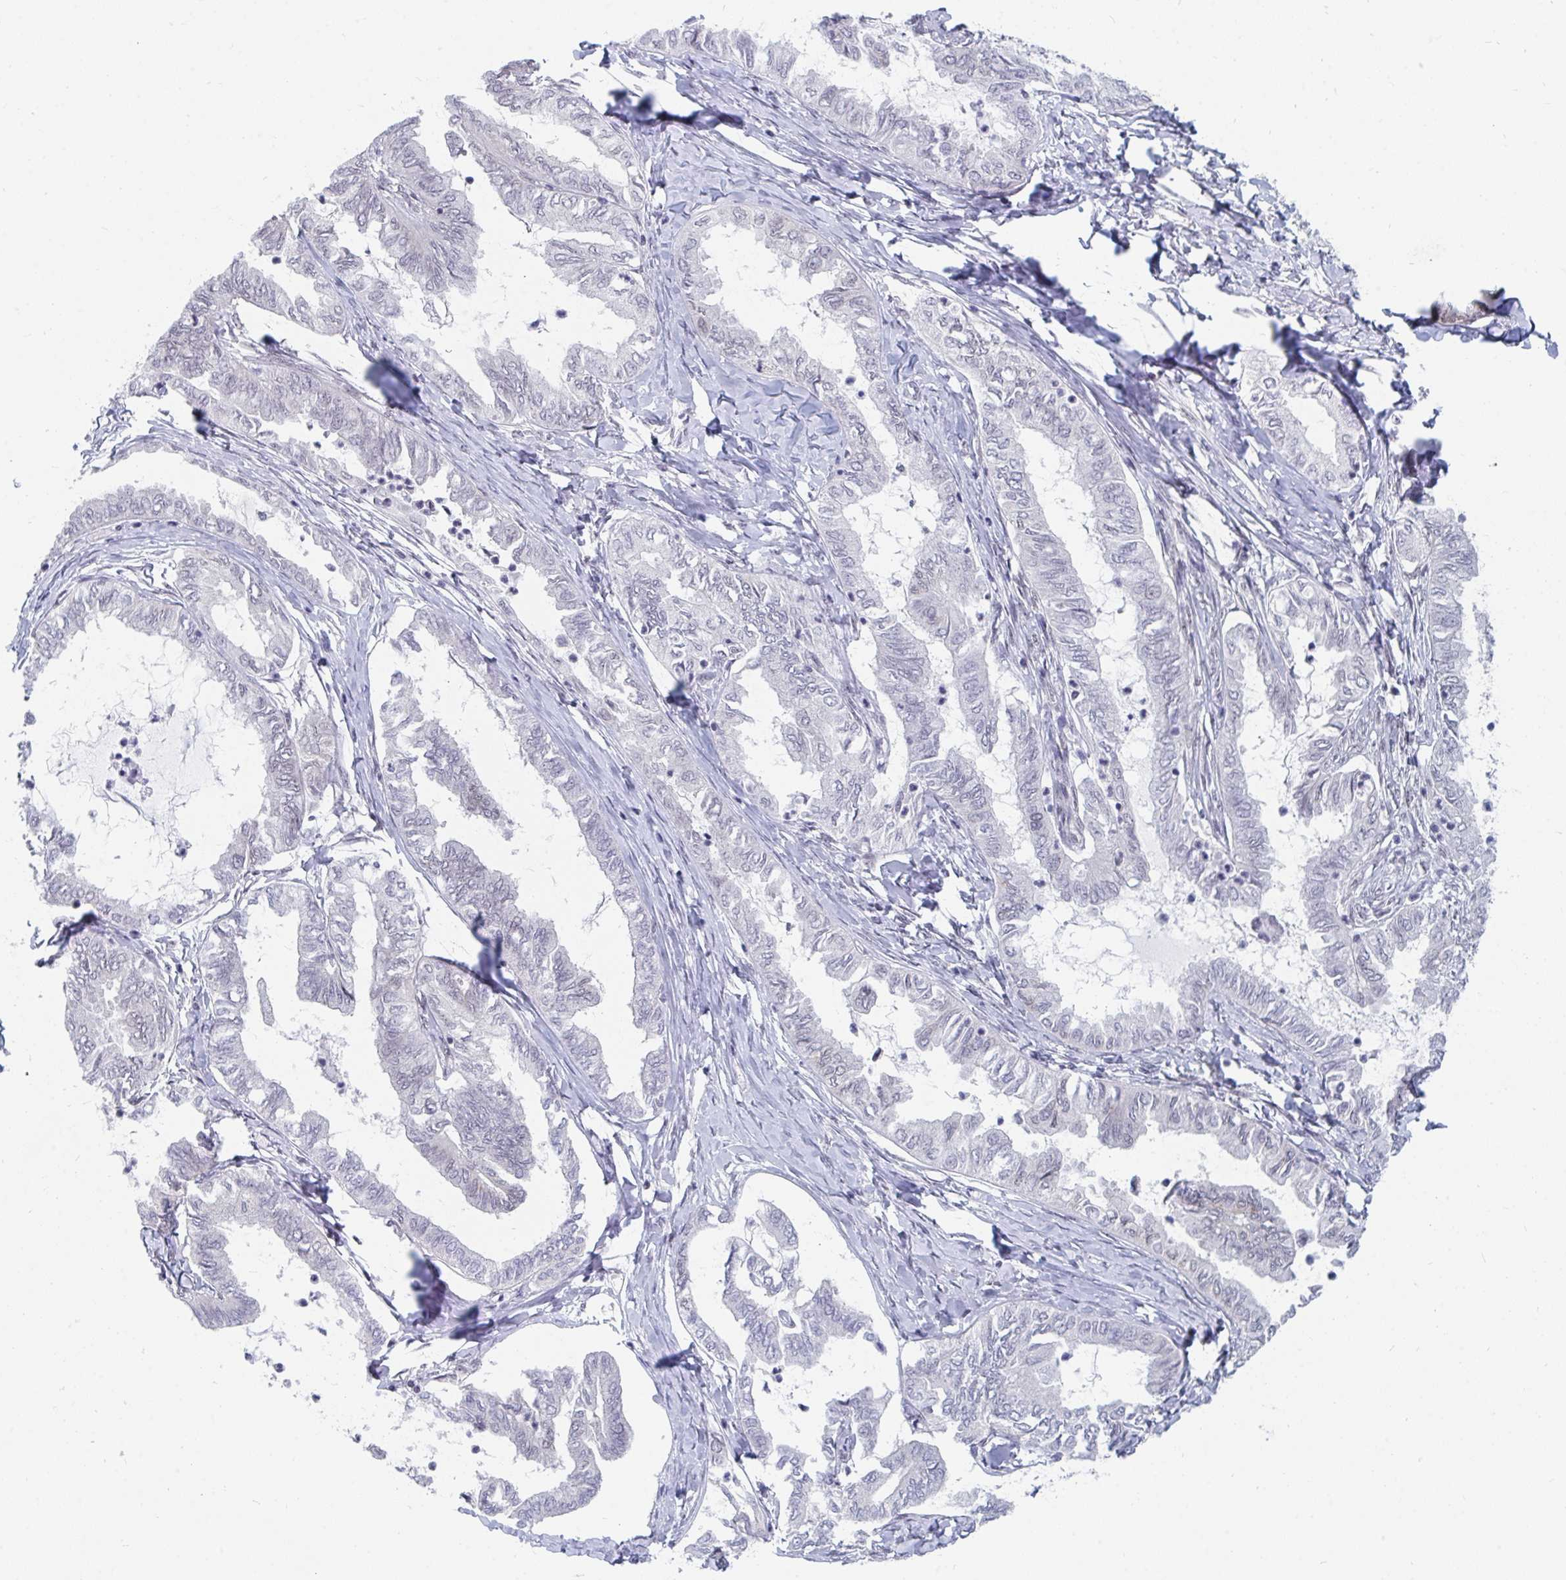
{"staining": {"intensity": "negative", "quantity": "none", "location": "none"}, "tissue": "ovarian cancer", "cell_type": "Tumor cells", "image_type": "cancer", "snomed": [{"axis": "morphology", "description": "Carcinoma, endometroid"}, {"axis": "topography", "description": "Ovary"}], "caption": "Immunohistochemistry photomicrograph of human ovarian cancer (endometroid carcinoma) stained for a protein (brown), which demonstrates no positivity in tumor cells. (DAB (3,3'-diaminobenzidine) immunohistochemistry visualized using brightfield microscopy, high magnification).", "gene": "TRIP12", "patient": {"sex": "female", "age": 70}}